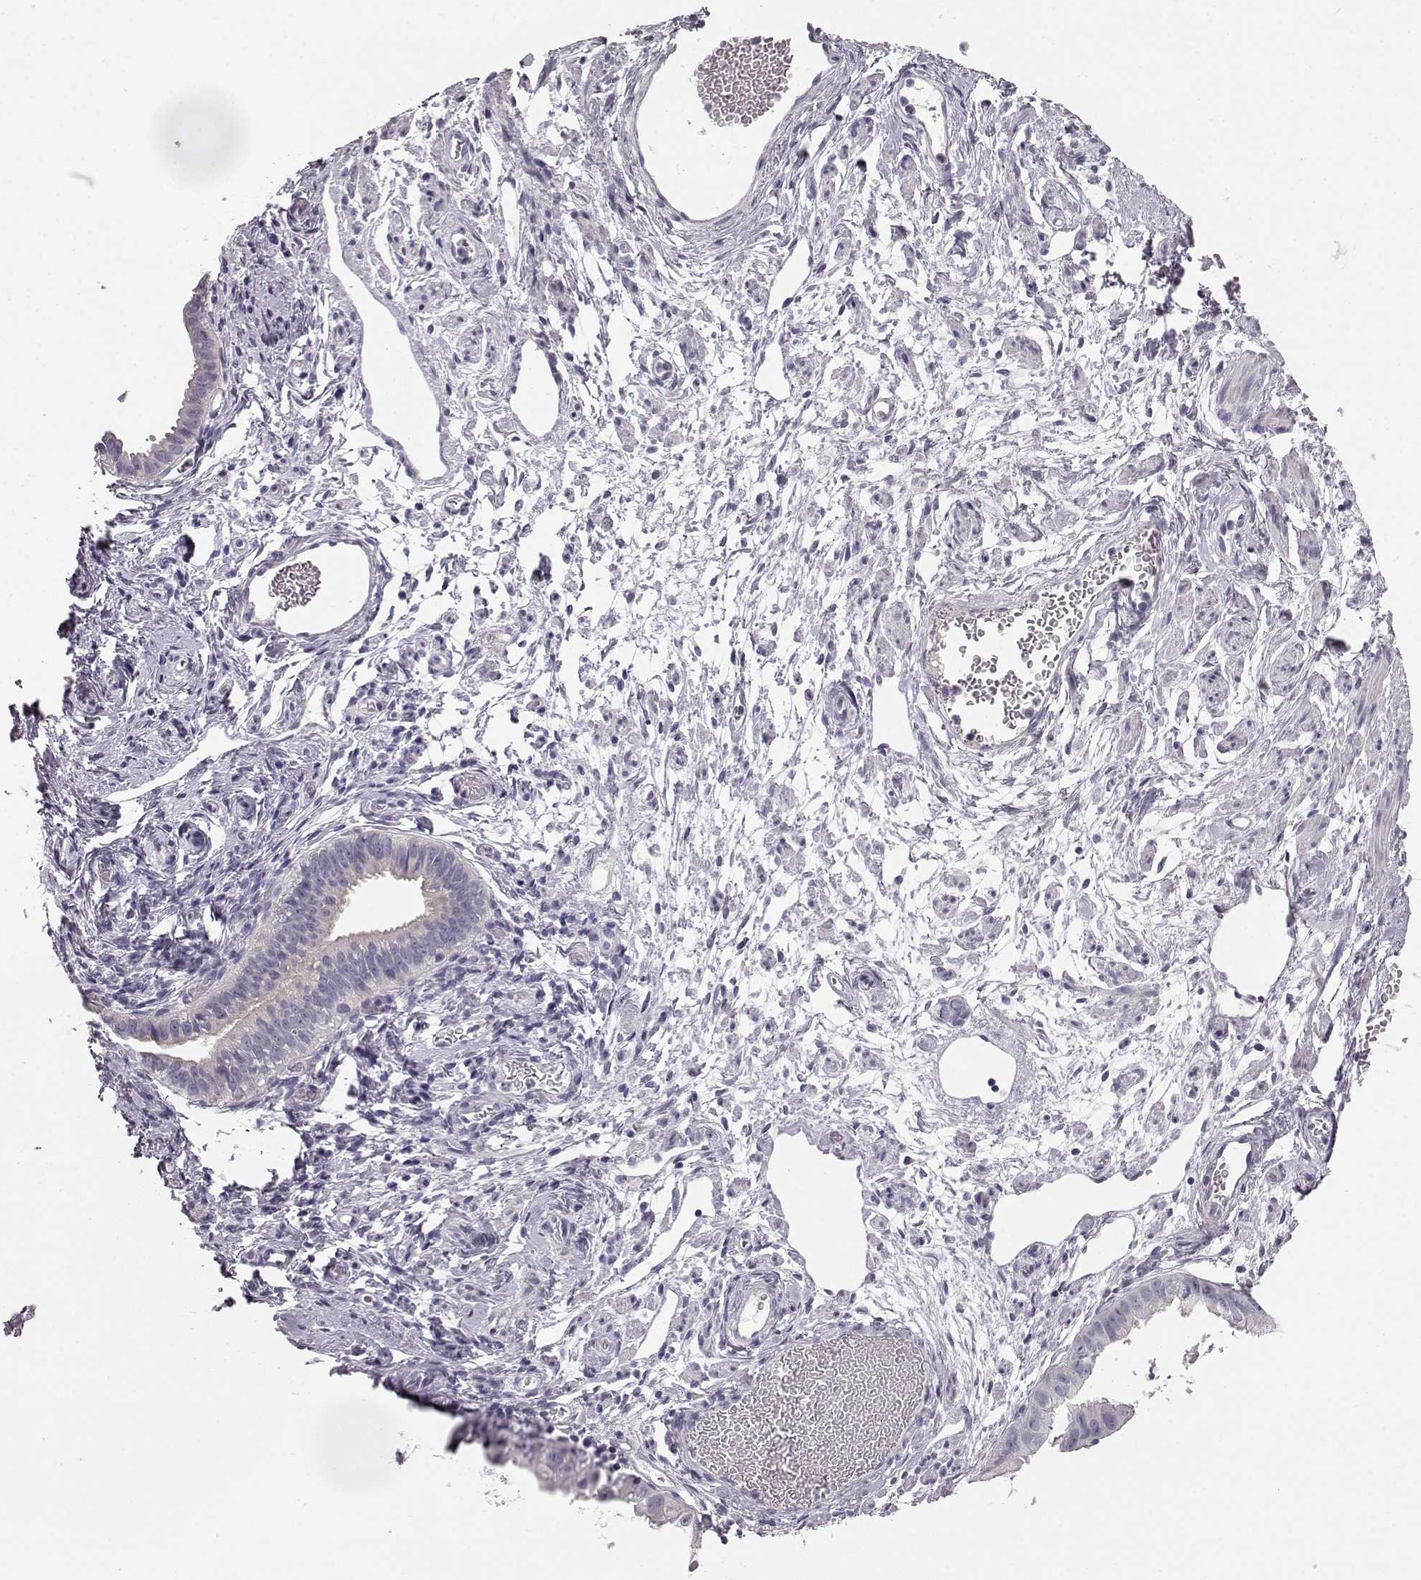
{"staining": {"intensity": "negative", "quantity": "none", "location": "none"}, "tissue": "ovarian cancer", "cell_type": "Tumor cells", "image_type": "cancer", "snomed": [{"axis": "morphology", "description": "Carcinoma, endometroid"}, {"axis": "topography", "description": "Ovary"}], "caption": "This image is of ovarian endometroid carcinoma stained with IHC to label a protein in brown with the nuclei are counter-stained blue. There is no positivity in tumor cells. (DAB immunohistochemistry visualized using brightfield microscopy, high magnification).", "gene": "KIAA0319", "patient": {"sex": "female", "age": 85}}